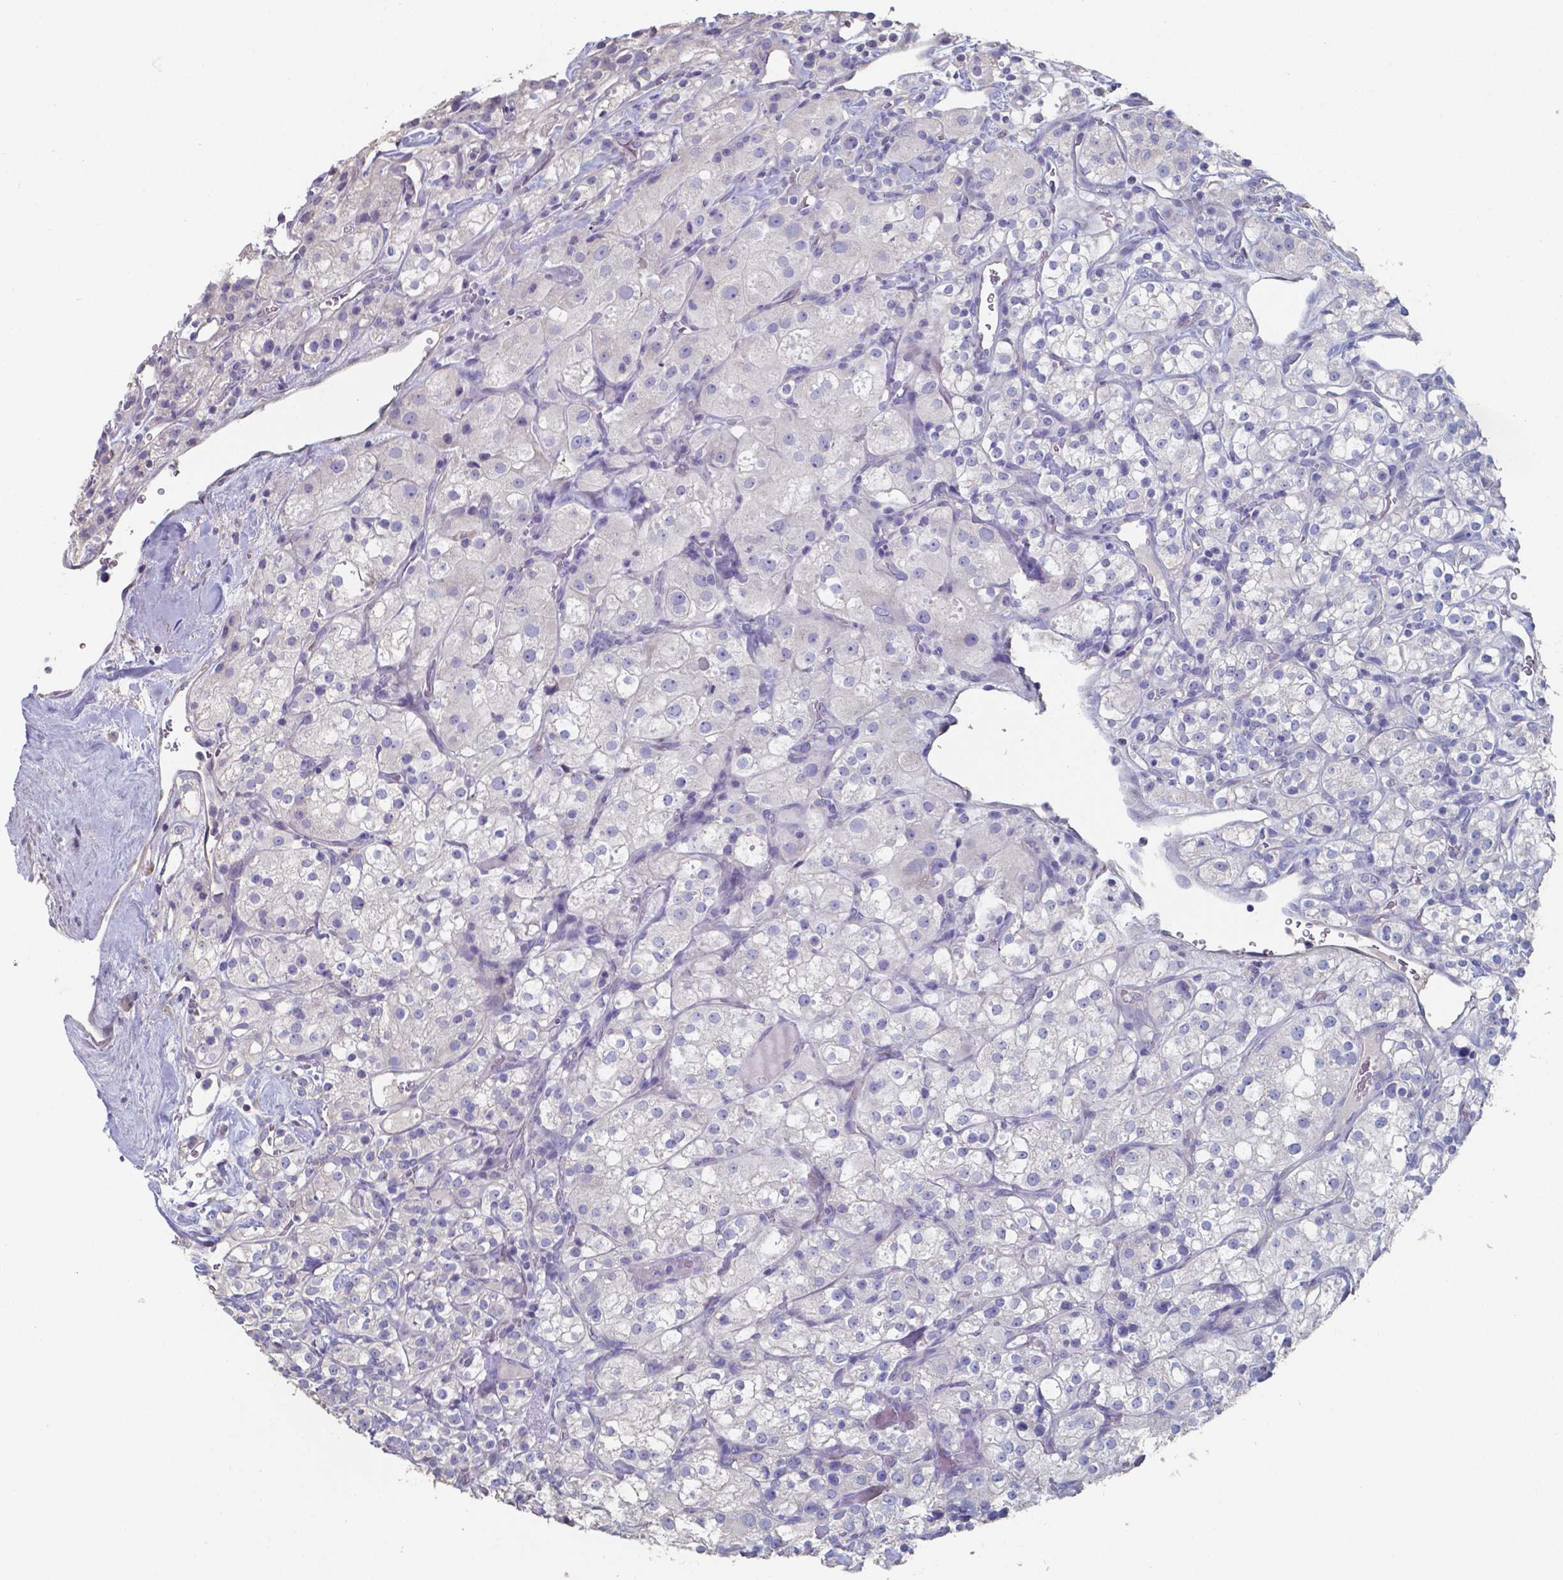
{"staining": {"intensity": "negative", "quantity": "none", "location": "none"}, "tissue": "renal cancer", "cell_type": "Tumor cells", "image_type": "cancer", "snomed": [{"axis": "morphology", "description": "Adenocarcinoma, NOS"}, {"axis": "topography", "description": "Kidney"}], "caption": "Immunohistochemistry histopathology image of neoplastic tissue: adenocarcinoma (renal) stained with DAB (3,3'-diaminobenzidine) shows no significant protein positivity in tumor cells. (Stains: DAB (3,3'-diaminobenzidine) immunohistochemistry with hematoxylin counter stain, Microscopy: brightfield microscopy at high magnification).", "gene": "FOXJ1", "patient": {"sex": "male", "age": 77}}